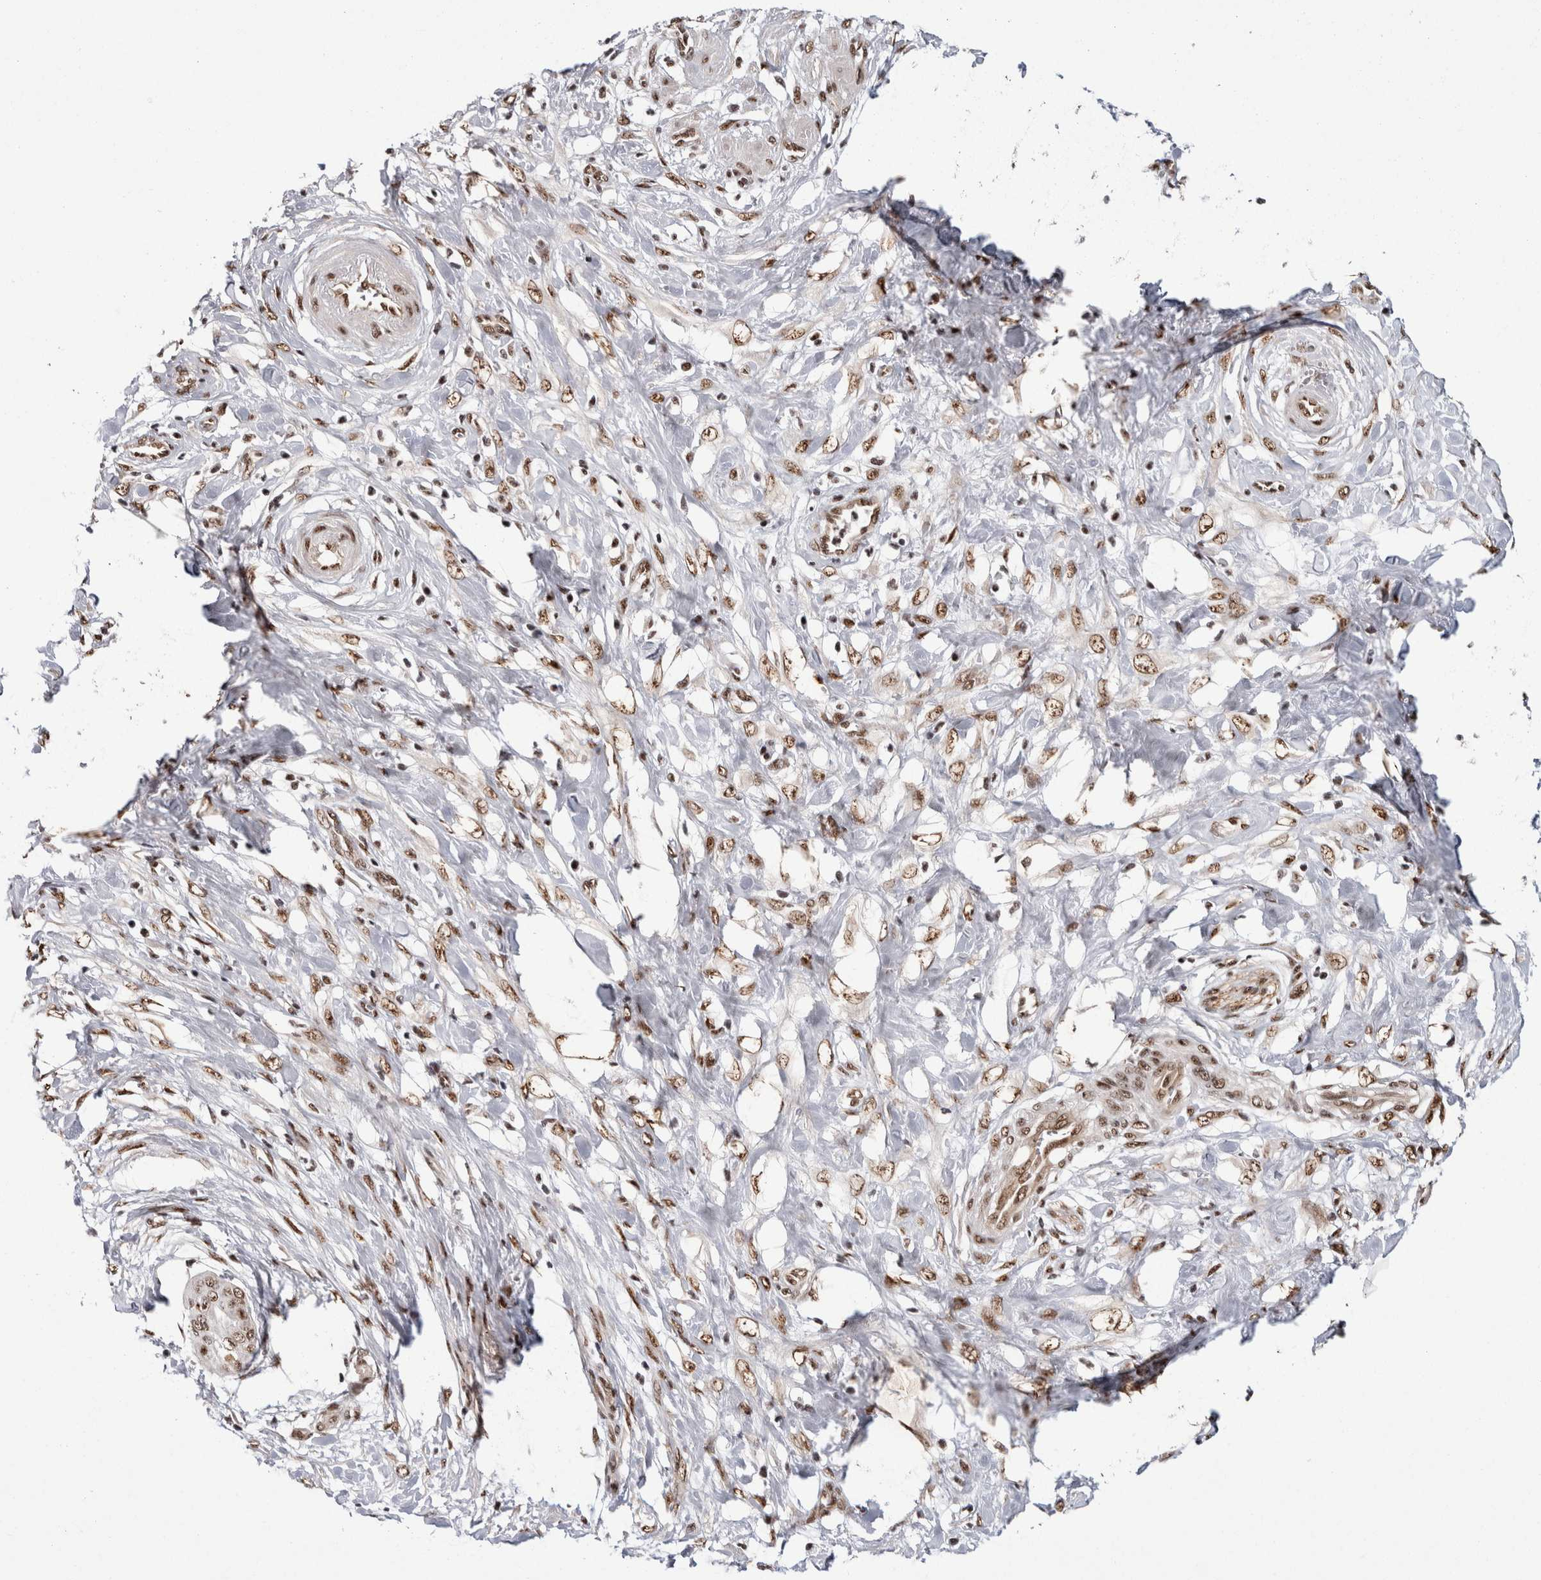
{"staining": {"intensity": "moderate", "quantity": ">75%", "location": "nuclear"}, "tissue": "pancreatic cancer", "cell_type": "Tumor cells", "image_type": "cancer", "snomed": [{"axis": "morphology", "description": "Adenocarcinoma, NOS"}, {"axis": "topography", "description": "Pancreas"}], "caption": "Pancreatic cancer was stained to show a protein in brown. There is medium levels of moderate nuclear positivity in approximately >75% of tumor cells.", "gene": "MKNK1", "patient": {"sex": "female", "age": 75}}